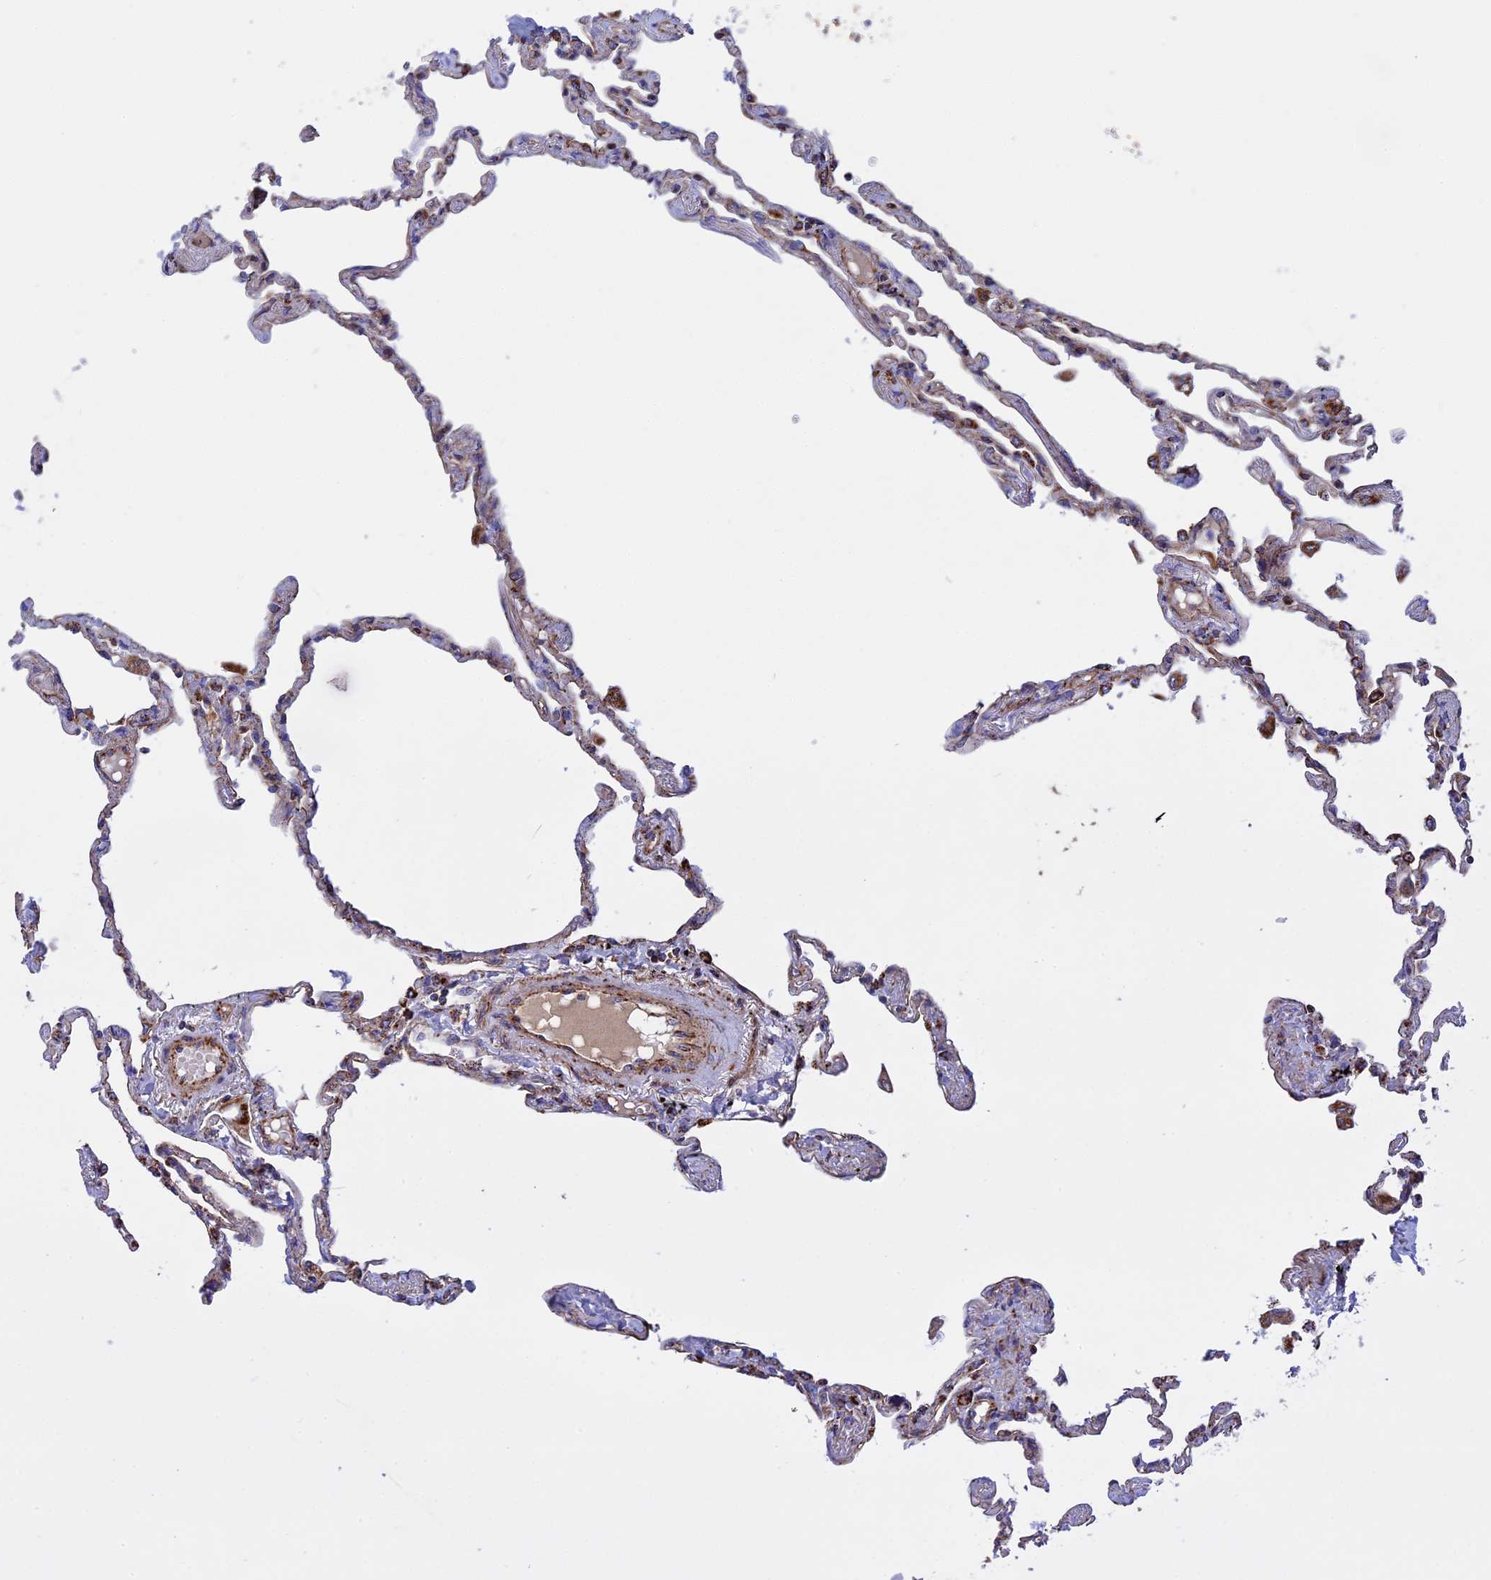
{"staining": {"intensity": "strong", "quantity": "25%-75%", "location": "cytoplasmic/membranous"}, "tissue": "lung", "cell_type": "Alveolar cells", "image_type": "normal", "snomed": [{"axis": "morphology", "description": "Normal tissue, NOS"}, {"axis": "topography", "description": "Lung"}], "caption": "The histopathology image reveals staining of benign lung, revealing strong cytoplasmic/membranous protein positivity (brown color) within alveolar cells.", "gene": "UQCRB", "patient": {"sex": "female", "age": 67}}